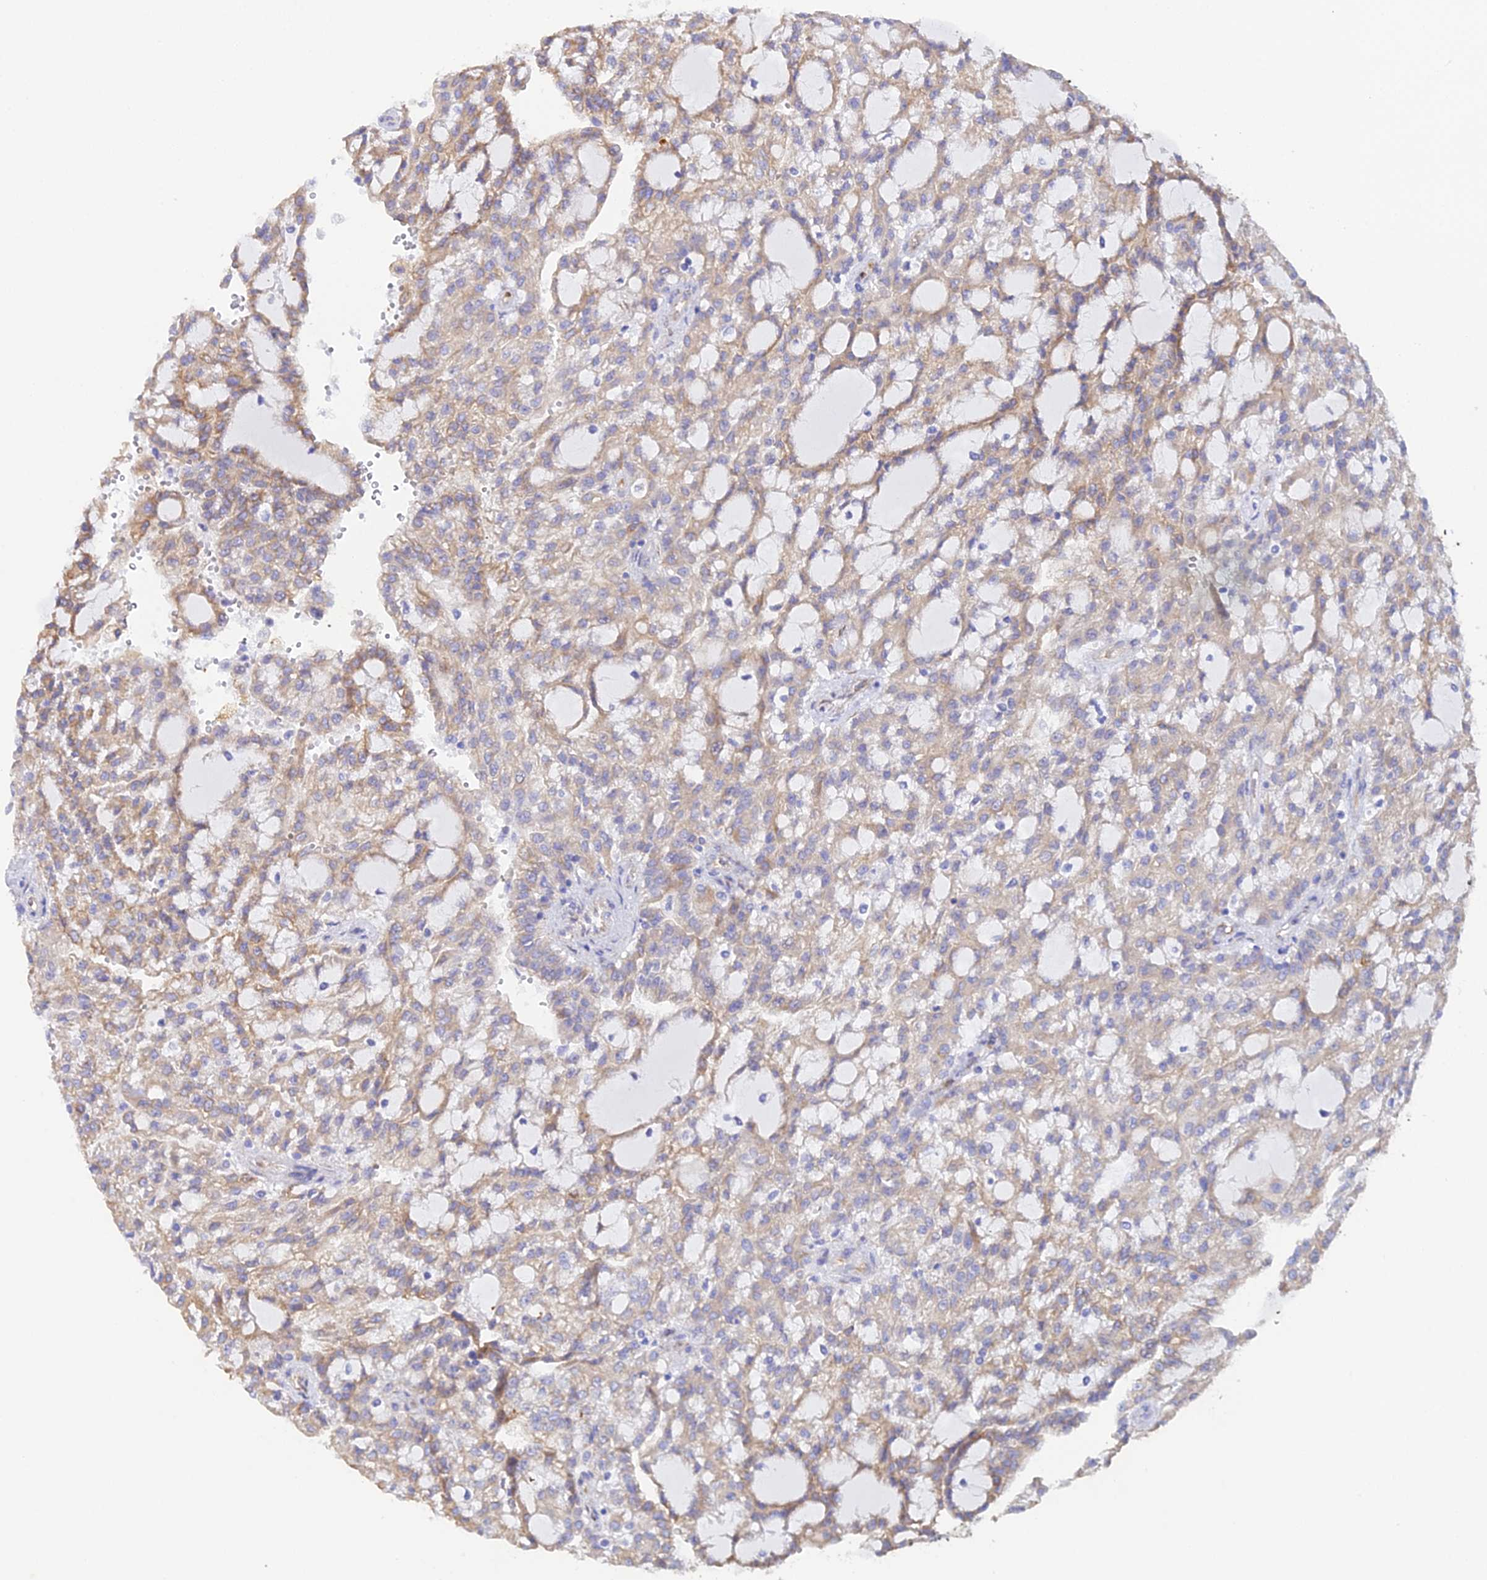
{"staining": {"intensity": "moderate", "quantity": ">75%", "location": "cytoplasmic/membranous"}, "tissue": "renal cancer", "cell_type": "Tumor cells", "image_type": "cancer", "snomed": [{"axis": "morphology", "description": "Adenocarcinoma, NOS"}, {"axis": "topography", "description": "Kidney"}], "caption": "Human renal cancer stained for a protein (brown) displays moderate cytoplasmic/membranous positive staining in about >75% of tumor cells.", "gene": "CFAP45", "patient": {"sex": "male", "age": 63}}